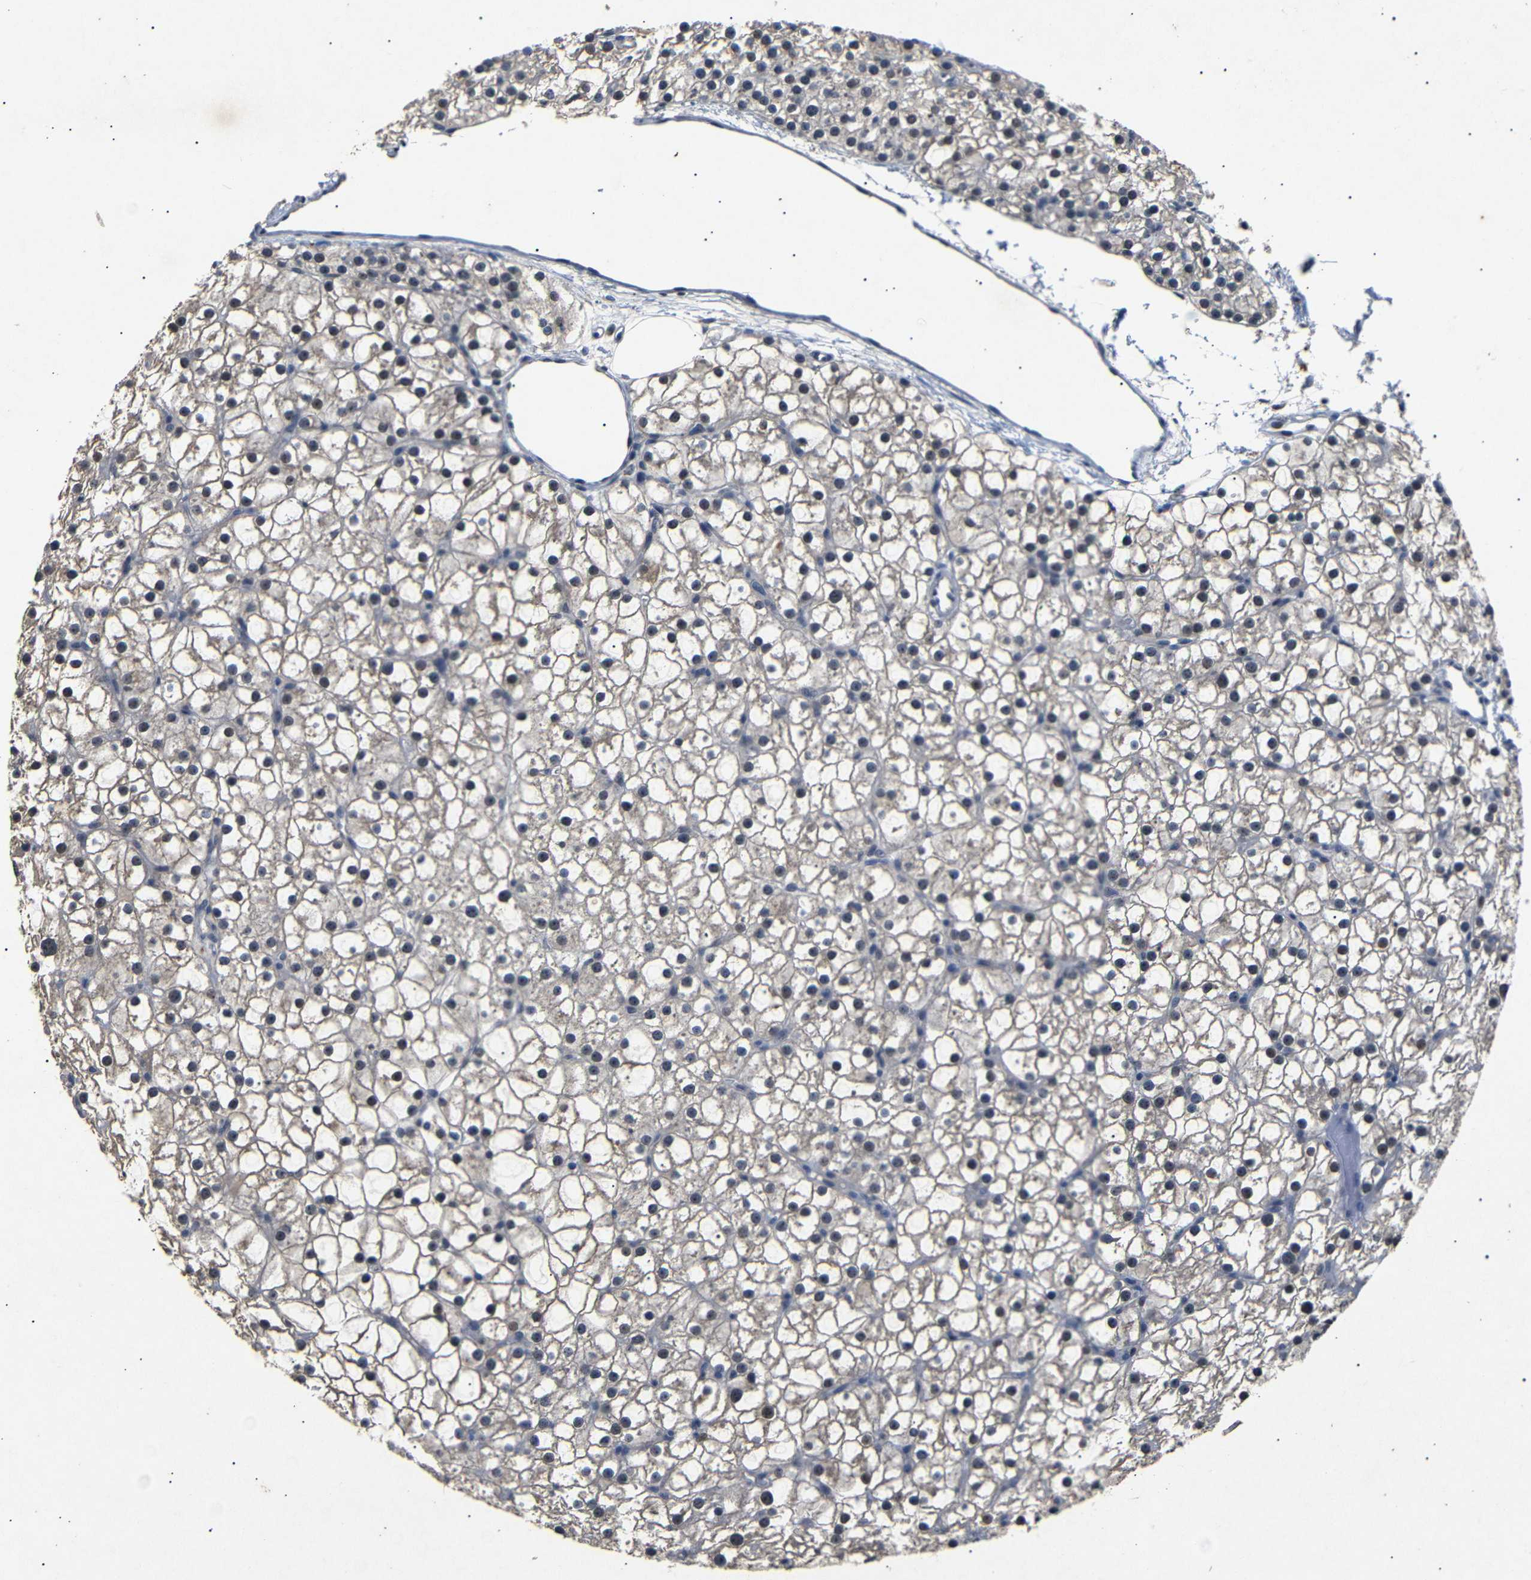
{"staining": {"intensity": "moderate", "quantity": "25%-75%", "location": "nuclear"}, "tissue": "parathyroid gland", "cell_type": "Glandular cells", "image_type": "normal", "snomed": [{"axis": "morphology", "description": "Normal tissue, NOS"}, {"axis": "morphology", "description": "Adenoma, NOS"}, {"axis": "topography", "description": "Parathyroid gland"}], "caption": "Immunohistochemistry (IHC) of normal human parathyroid gland displays medium levels of moderate nuclear staining in approximately 25%-75% of glandular cells.", "gene": "PARN", "patient": {"sex": "female", "age": 70}}